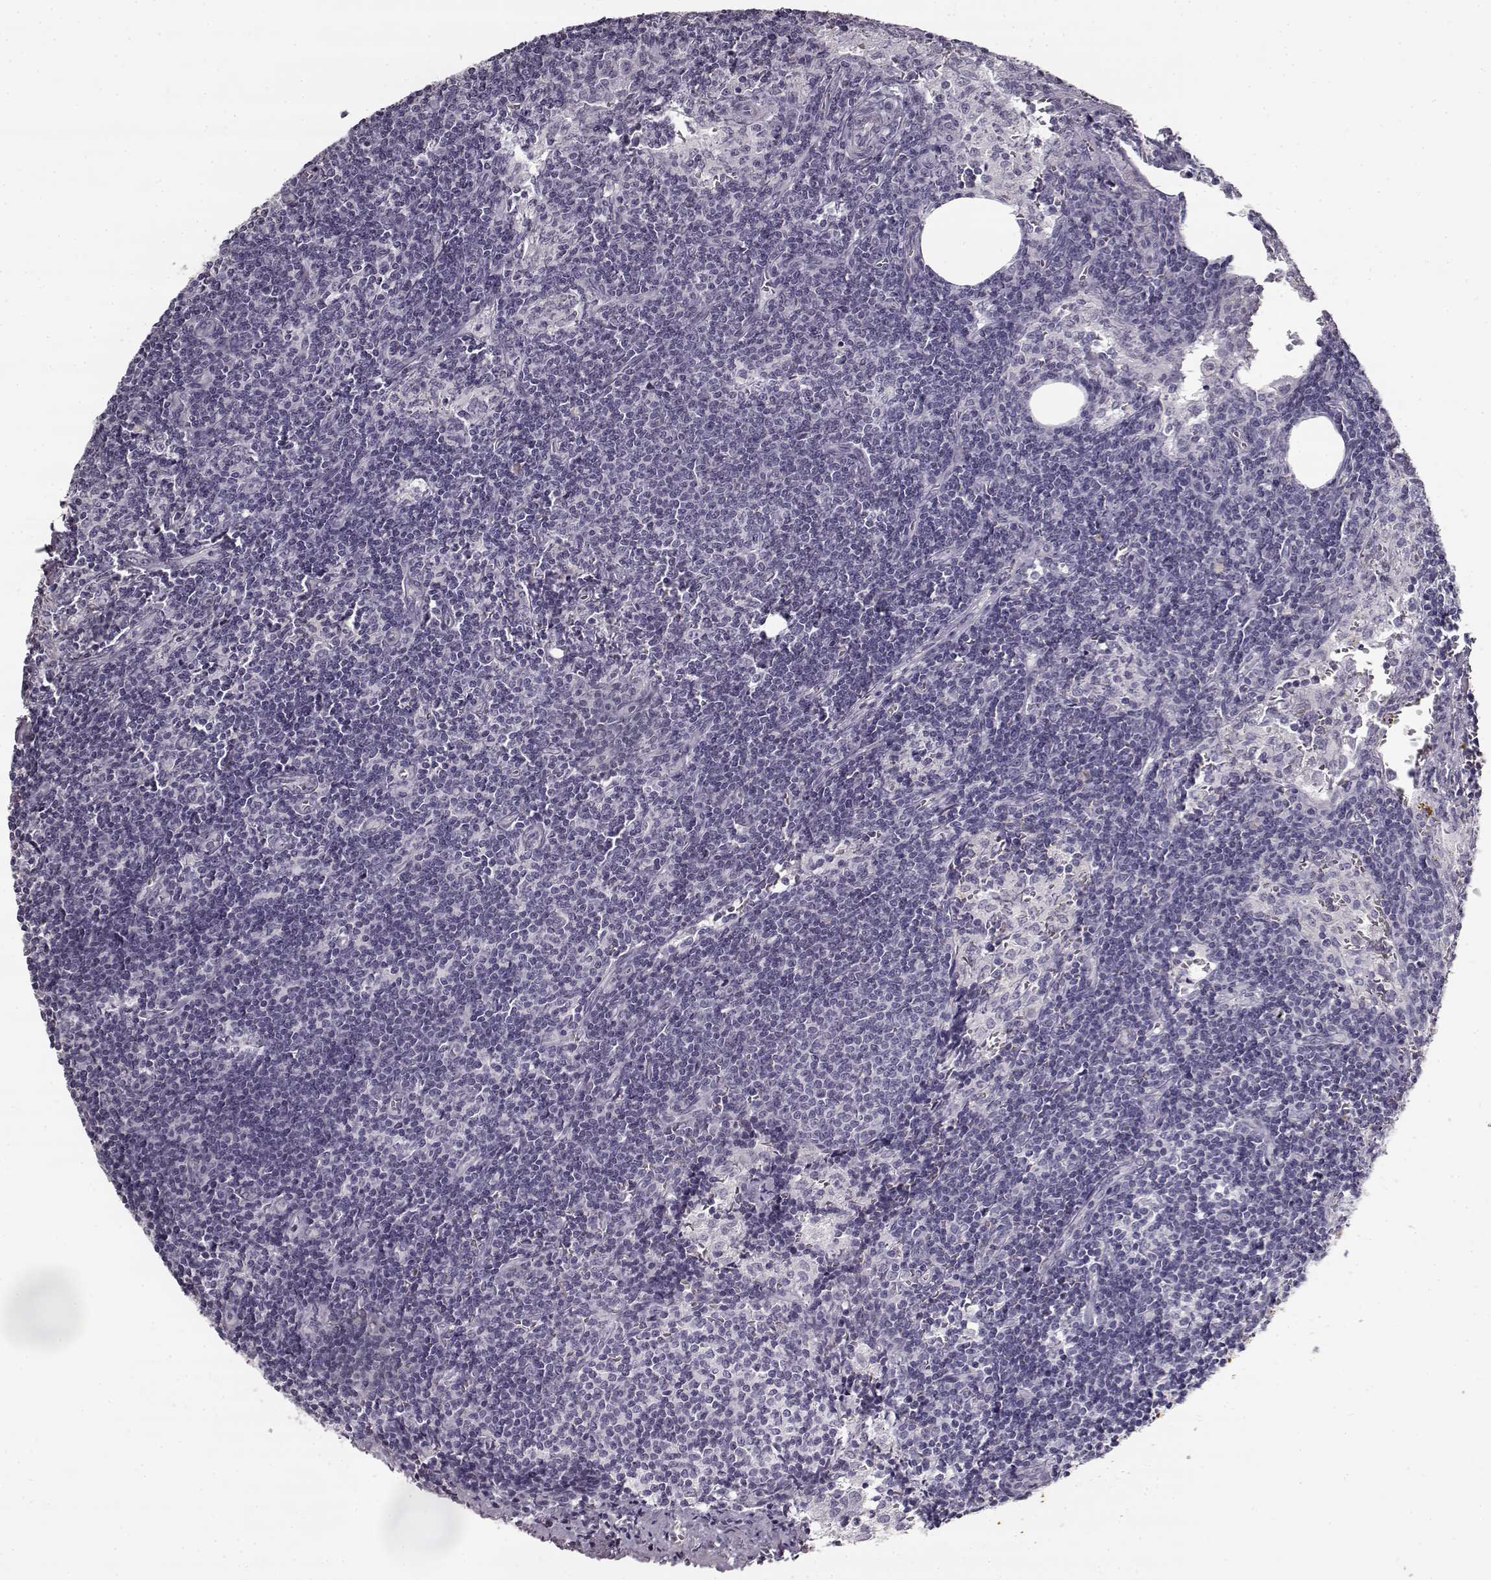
{"staining": {"intensity": "negative", "quantity": "none", "location": "none"}, "tissue": "lymph node", "cell_type": "Germinal center cells", "image_type": "normal", "snomed": [{"axis": "morphology", "description": "Normal tissue, NOS"}, {"axis": "topography", "description": "Lymph node"}], "caption": "IHC histopathology image of normal lymph node stained for a protein (brown), which exhibits no positivity in germinal center cells. (Brightfield microscopy of DAB IHC at high magnification).", "gene": "SEMG2", "patient": {"sex": "female", "age": 50}}